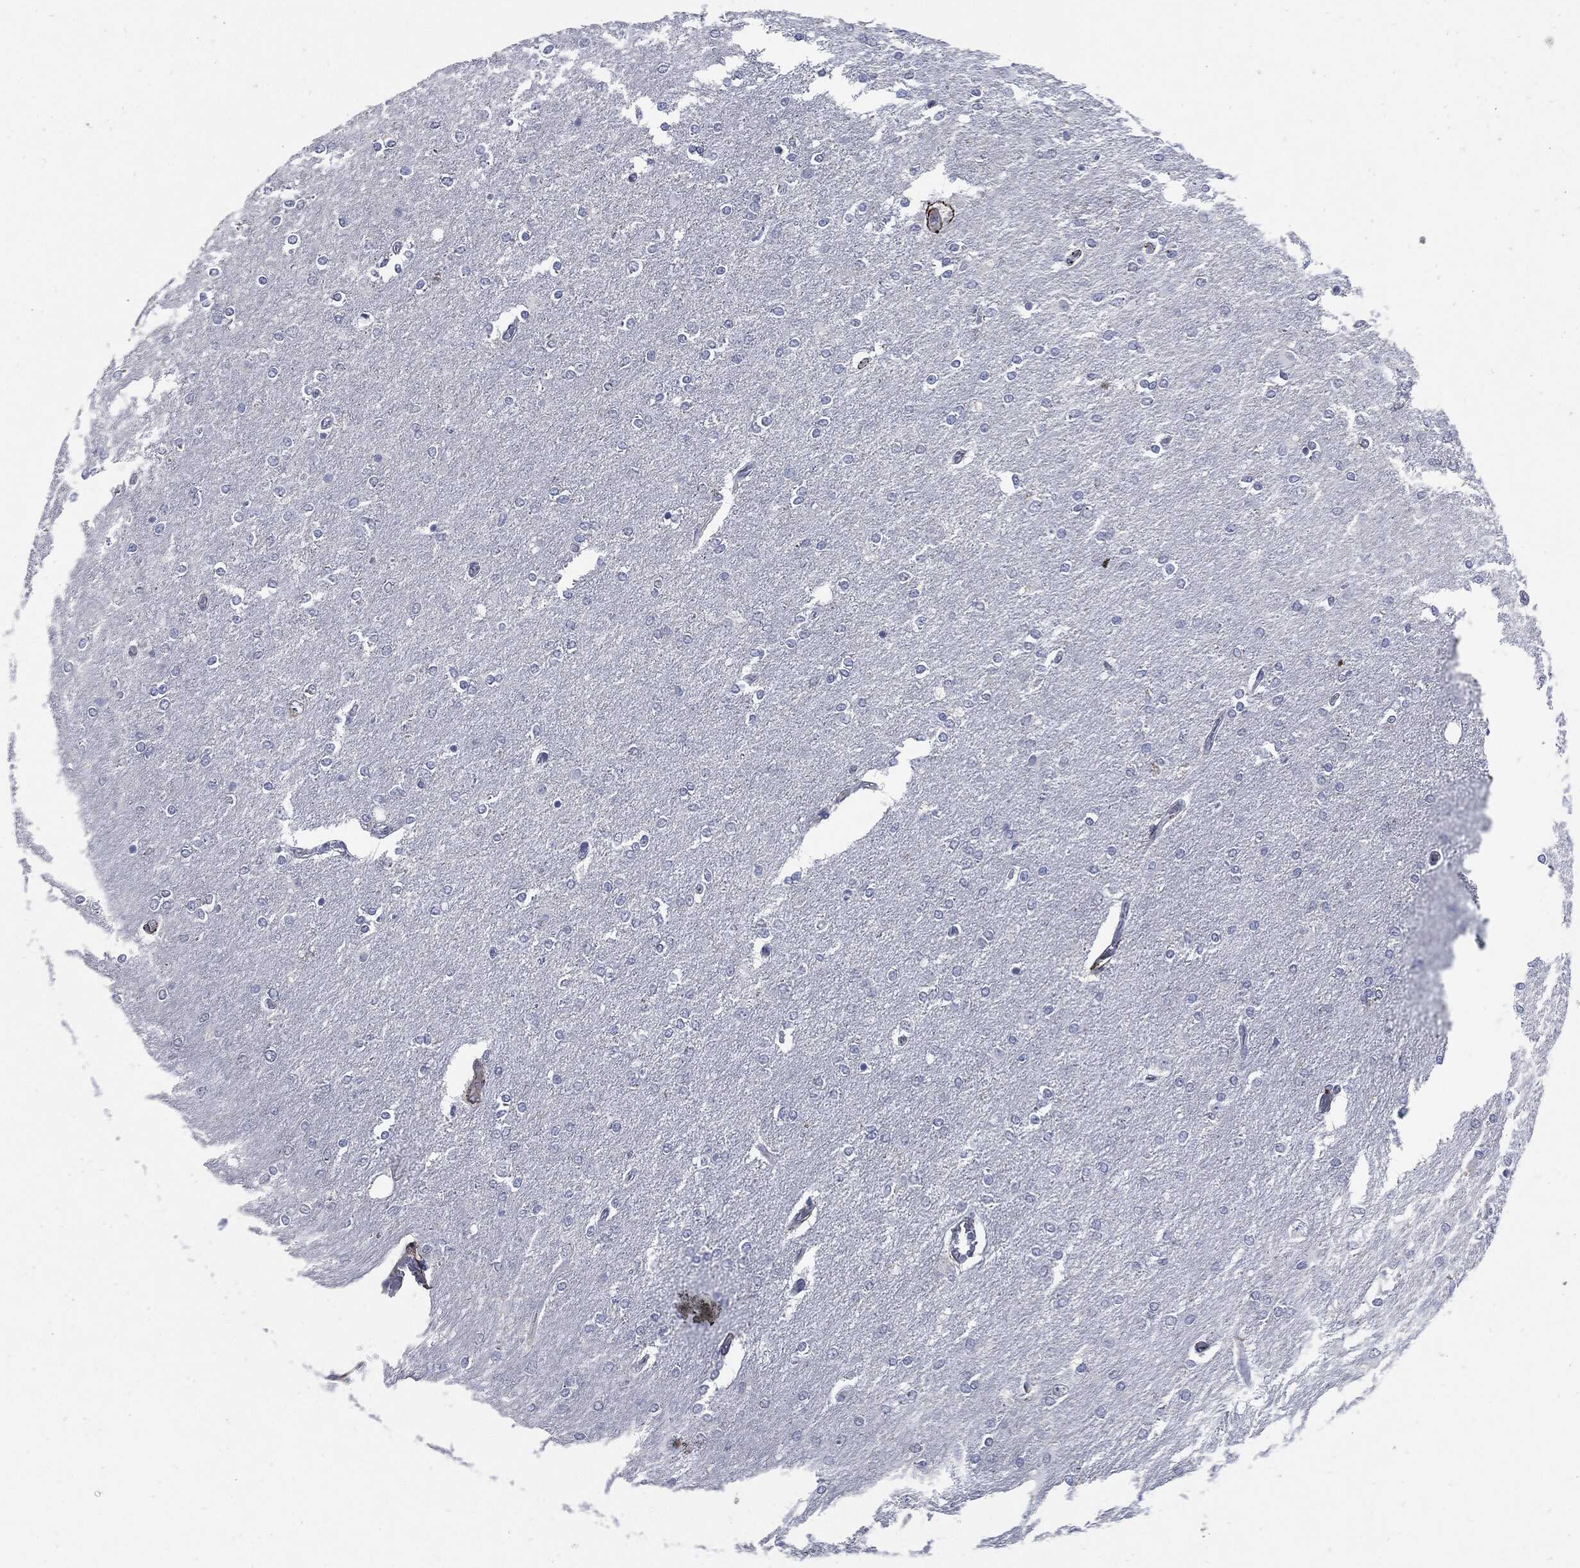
{"staining": {"intensity": "negative", "quantity": "none", "location": "none"}, "tissue": "glioma", "cell_type": "Tumor cells", "image_type": "cancer", "snomed": [{"axis": "morphology", "description": "Glioma, malignant, High grade"}, {"axis": "topography", "description": "Cerebral cortex"}], "caption": "A photomicrograph of human glioma is negative for staining in tumor cells.", "gene": "FBN1", "patient": {"sex": "male", "age": 70}}